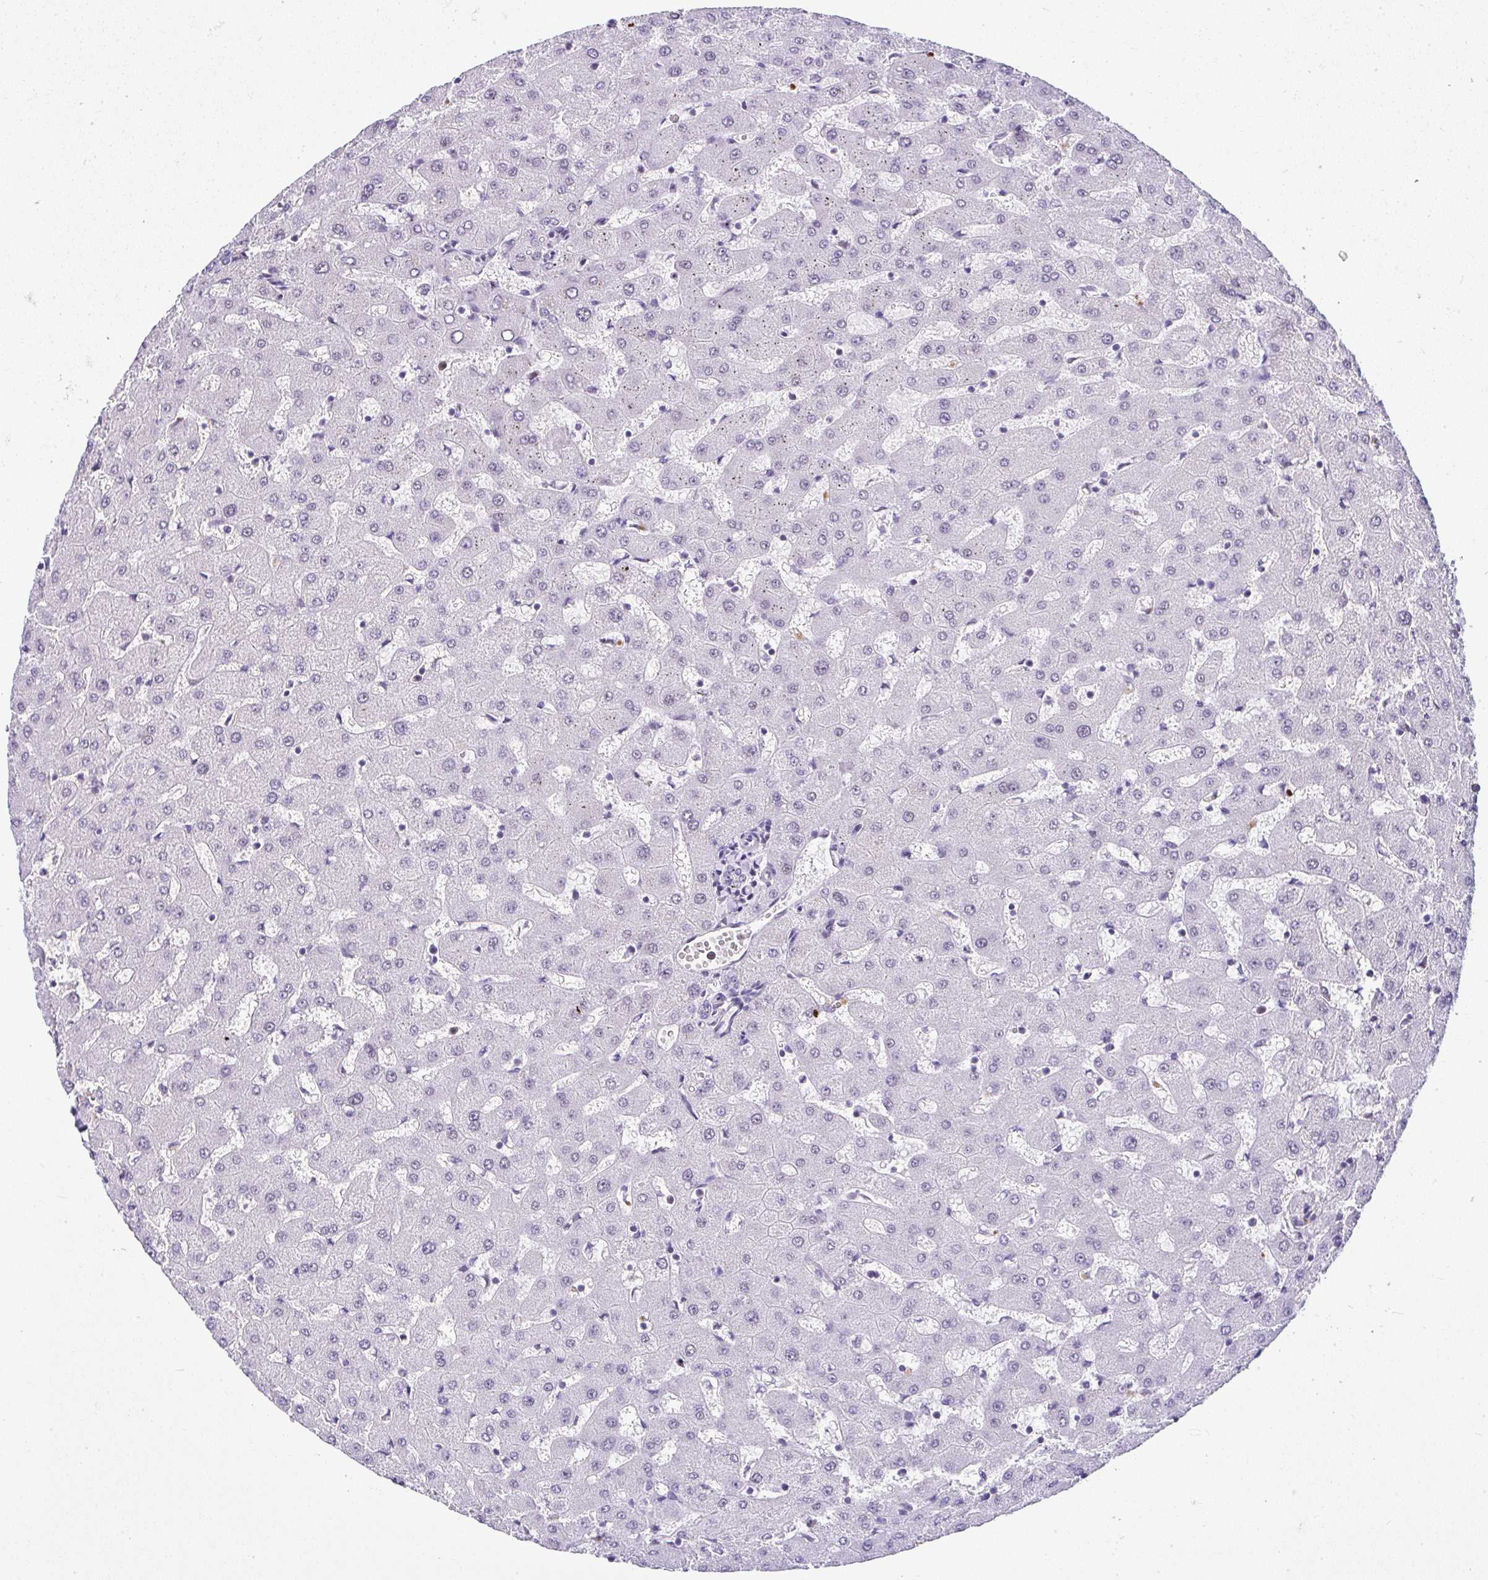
{"staining": {"intensity": "negative", "quantity": "none", "location": "none"}, "tissue": "liver", "cell_type": "Cholangiocytes", "image_type": "normal", "snomed": [{"axis": "morphology", "description": "Normal tissue, NOS"}, {"axis": "topography", "description": "Liver"}], "caption": "Immunohistochemistry (IHC) image of unremarkable human liver stained for a protein (brown), which reveals no staining in cholangiocytes.", "gene": "NR1D2", "patient": {"sex": "female", "age": 63}}